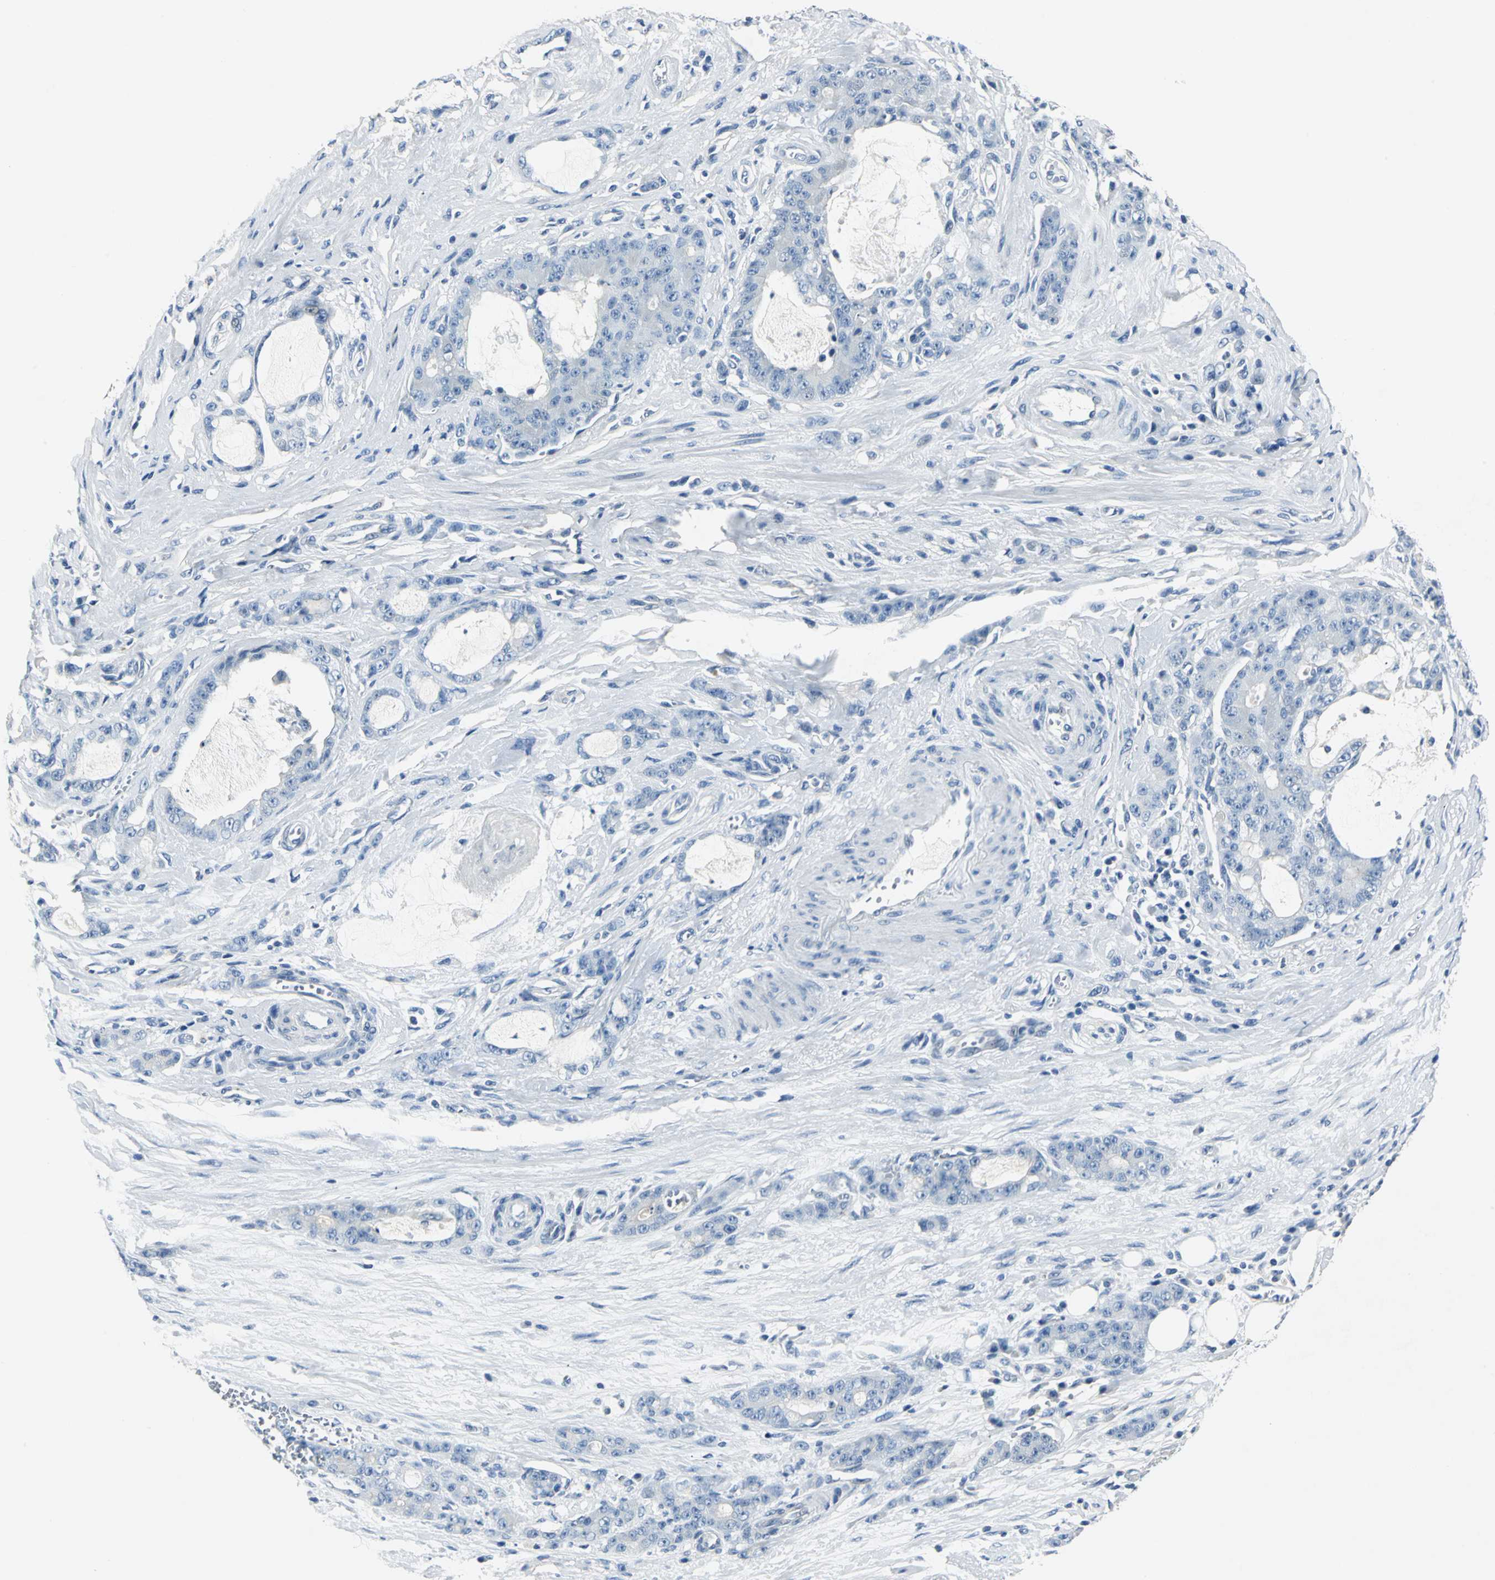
{"staining": {"intensity": "negative", "quantity": "none", "location": "none"}, "tissue": "pancreatic cancer", "cell_type": "Tumor cells", "image_type": "cancer", "snomed": [{"axis": "morphology", "description": "Adenocarcinoma, NOS"}, {"axis": "topography", "description": "Pancreas"}], "caption": "Human pancreatic cancer (adenocarcinoma) stained for a protein using IHC reveals no staining in tumor cells.", "gene": "RIPOR1", "patient": {"sex": "female", "age": 73}}